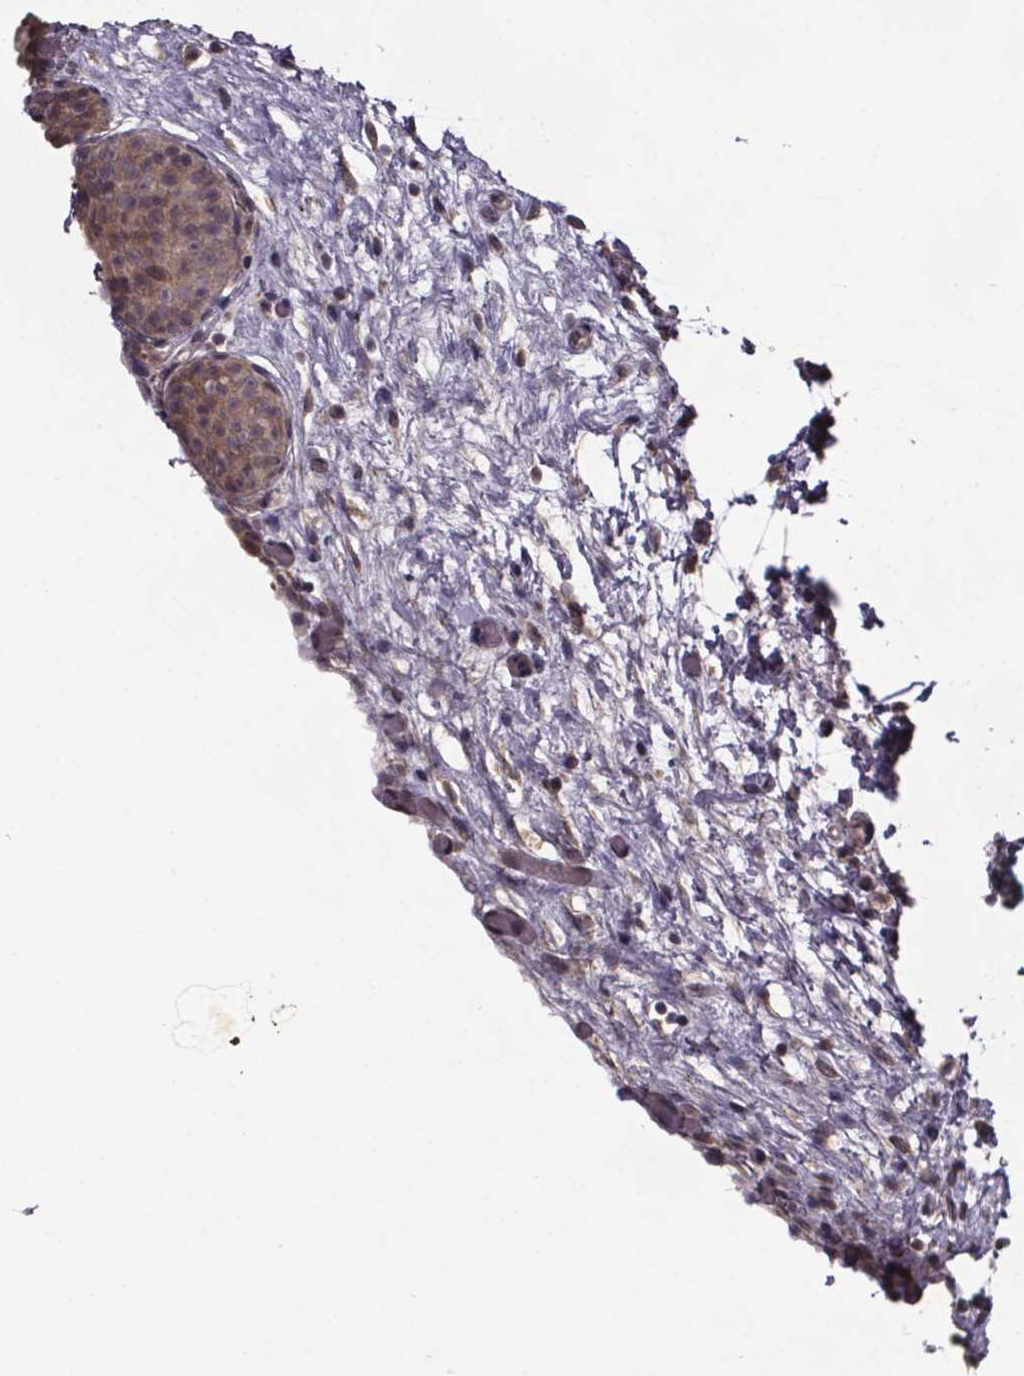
{"staining": {"intensity": "moderate", "quantity": ">75%", "location": "cytoplasmic/membranous"}, "tissue": "urinary bladder", "cell_type": "Urothelial cells", "image_type": "normal", "snomed": [{"axis": "morphology", "description": "Normal tissue, NOS"}, {"axis": "topography", "description": "Urinary bladder"}], "caption": "Brown immunohistochemical staining in unremarkable urinary bladder displays moderate cytoplasmic/membranous staining in about >75% of urothelial cells. Using DAB (3,3'-diaminobenzidine) (brown) and hematoxylin (blue) stains, captured at high magnification using brightfield microscopy.", "gene": "SAT1", "patient": {"sex": "male", "age": 69}}